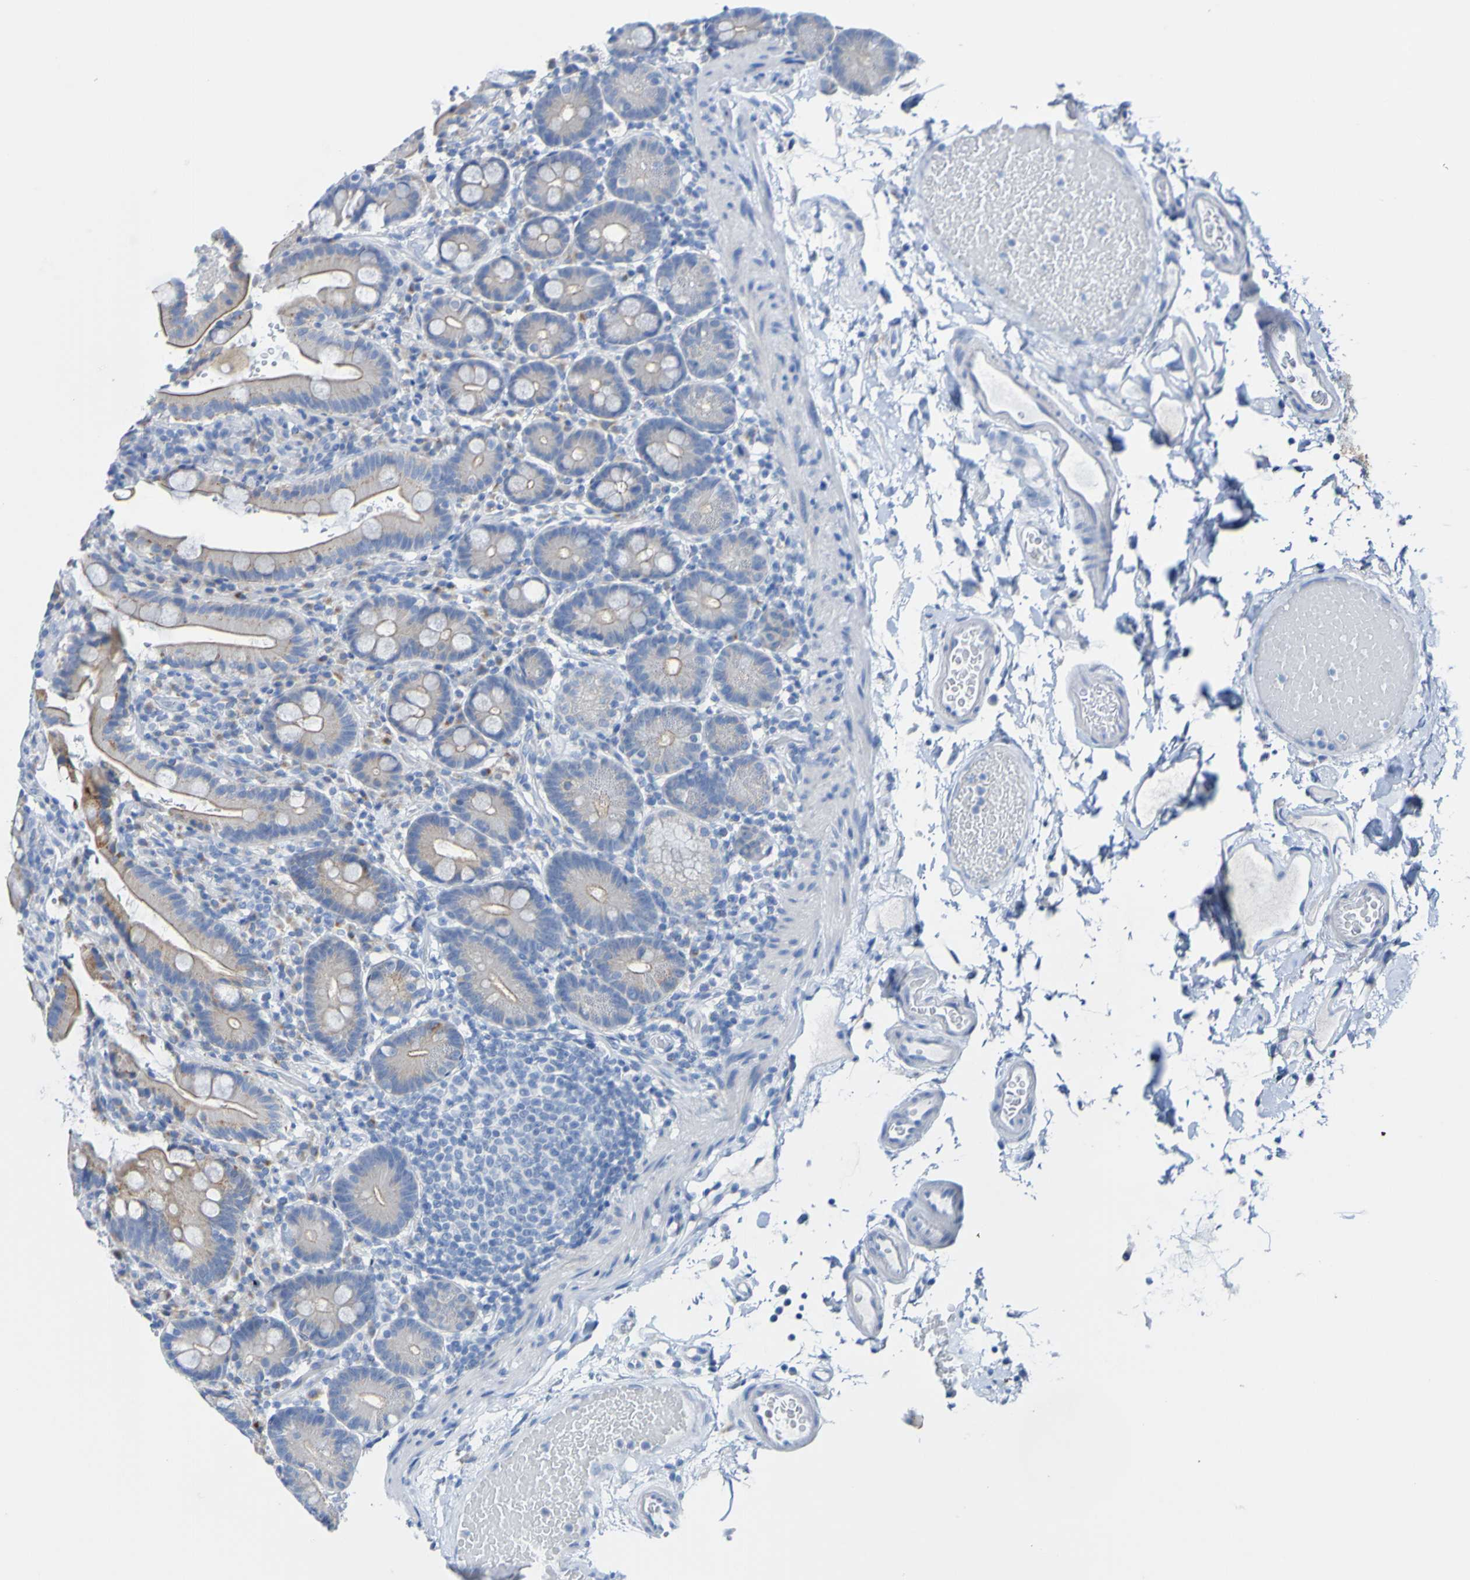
{"staining": {"intensity": "moderate", "quantity": "<25%", "location": "cytoplasmic/membranous"}, "tissue": "duodenum", "cell_type": "Glandular cells", "image_type": "normal", "snomed": [{"axis": "morphology", "description": "Normal tissue, NOS"}, {"axis": "topography", "description": "Small intestine, NOS"}], "caption": "Protein positivity by immunohistochemistry shows moderate cytoplasmic/membranous positivity in about <25% of glandular cells in unremarkable duodenum.", "gene": "ACMSD", "patient": {"sex": "female", "age": 71}}